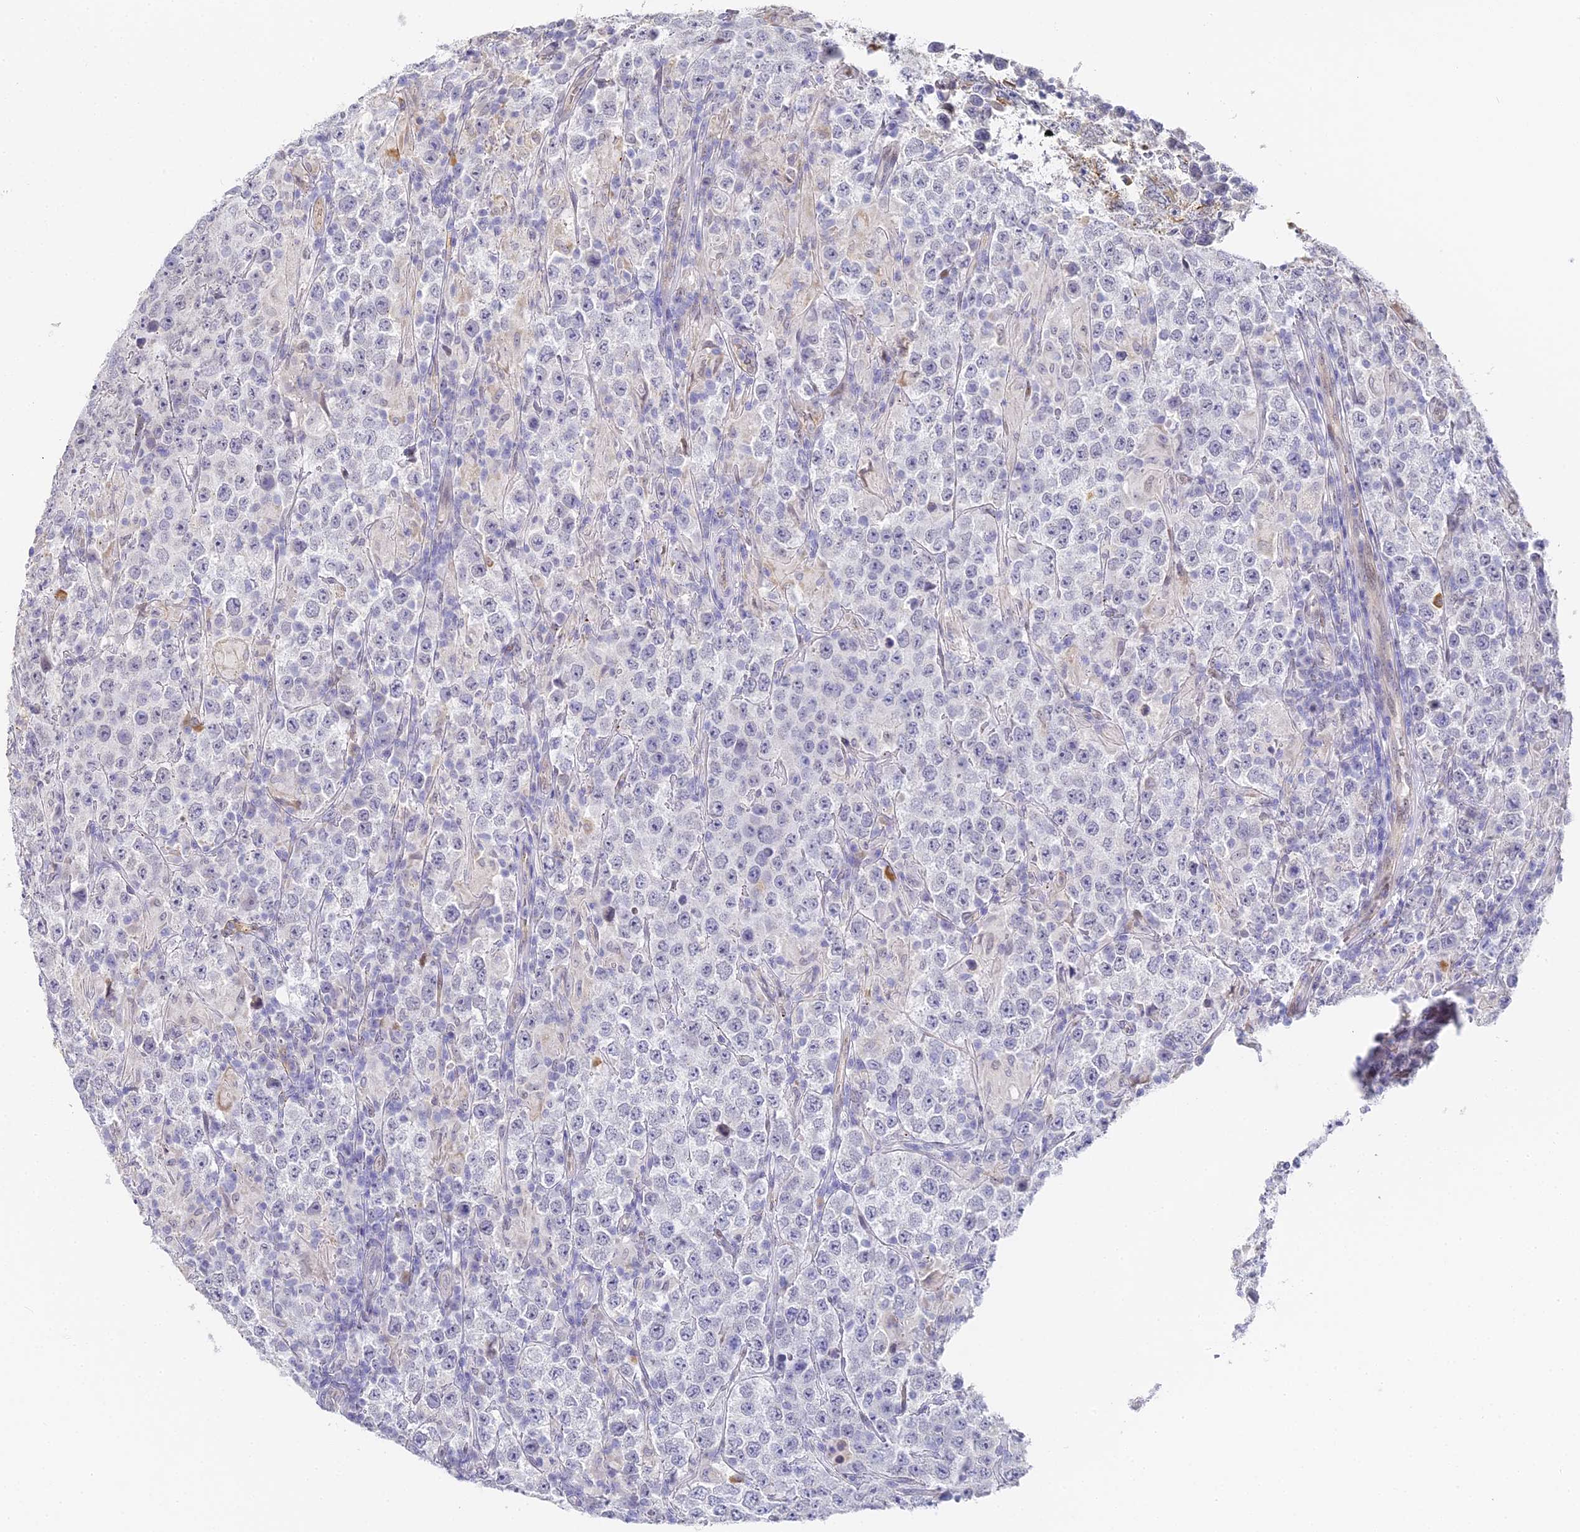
{"staining": {"intensity": "negative", "quantity": "none", "location": "none"}, "tissue": "testis cancer", "cell_type": "Tumor cells", "image_type": "cancer", "snomed": [{"axis": "morphology", "description": "Normal tissue, NOS"}, {"axis": "morphology", "description": "Urothelial carcinoma, High grade"}, {"axis": "morphology", "description": "Seminoma, NOS"}, {"axis": "morphology", "description": "Carcinoma, Embryonal, NOS"}, {"axis": "topography", "description": "Urinary bladder"}, {"axis": "topography", "description": "Testis"}], "caption": "IHC histopathology image of embryonal carcinoma (testis) stained for a protein (brown), which demonstrates no positivity in tumor cells.", "gene": "GJA1", "patient": {"sex": "male", "age": 41}}